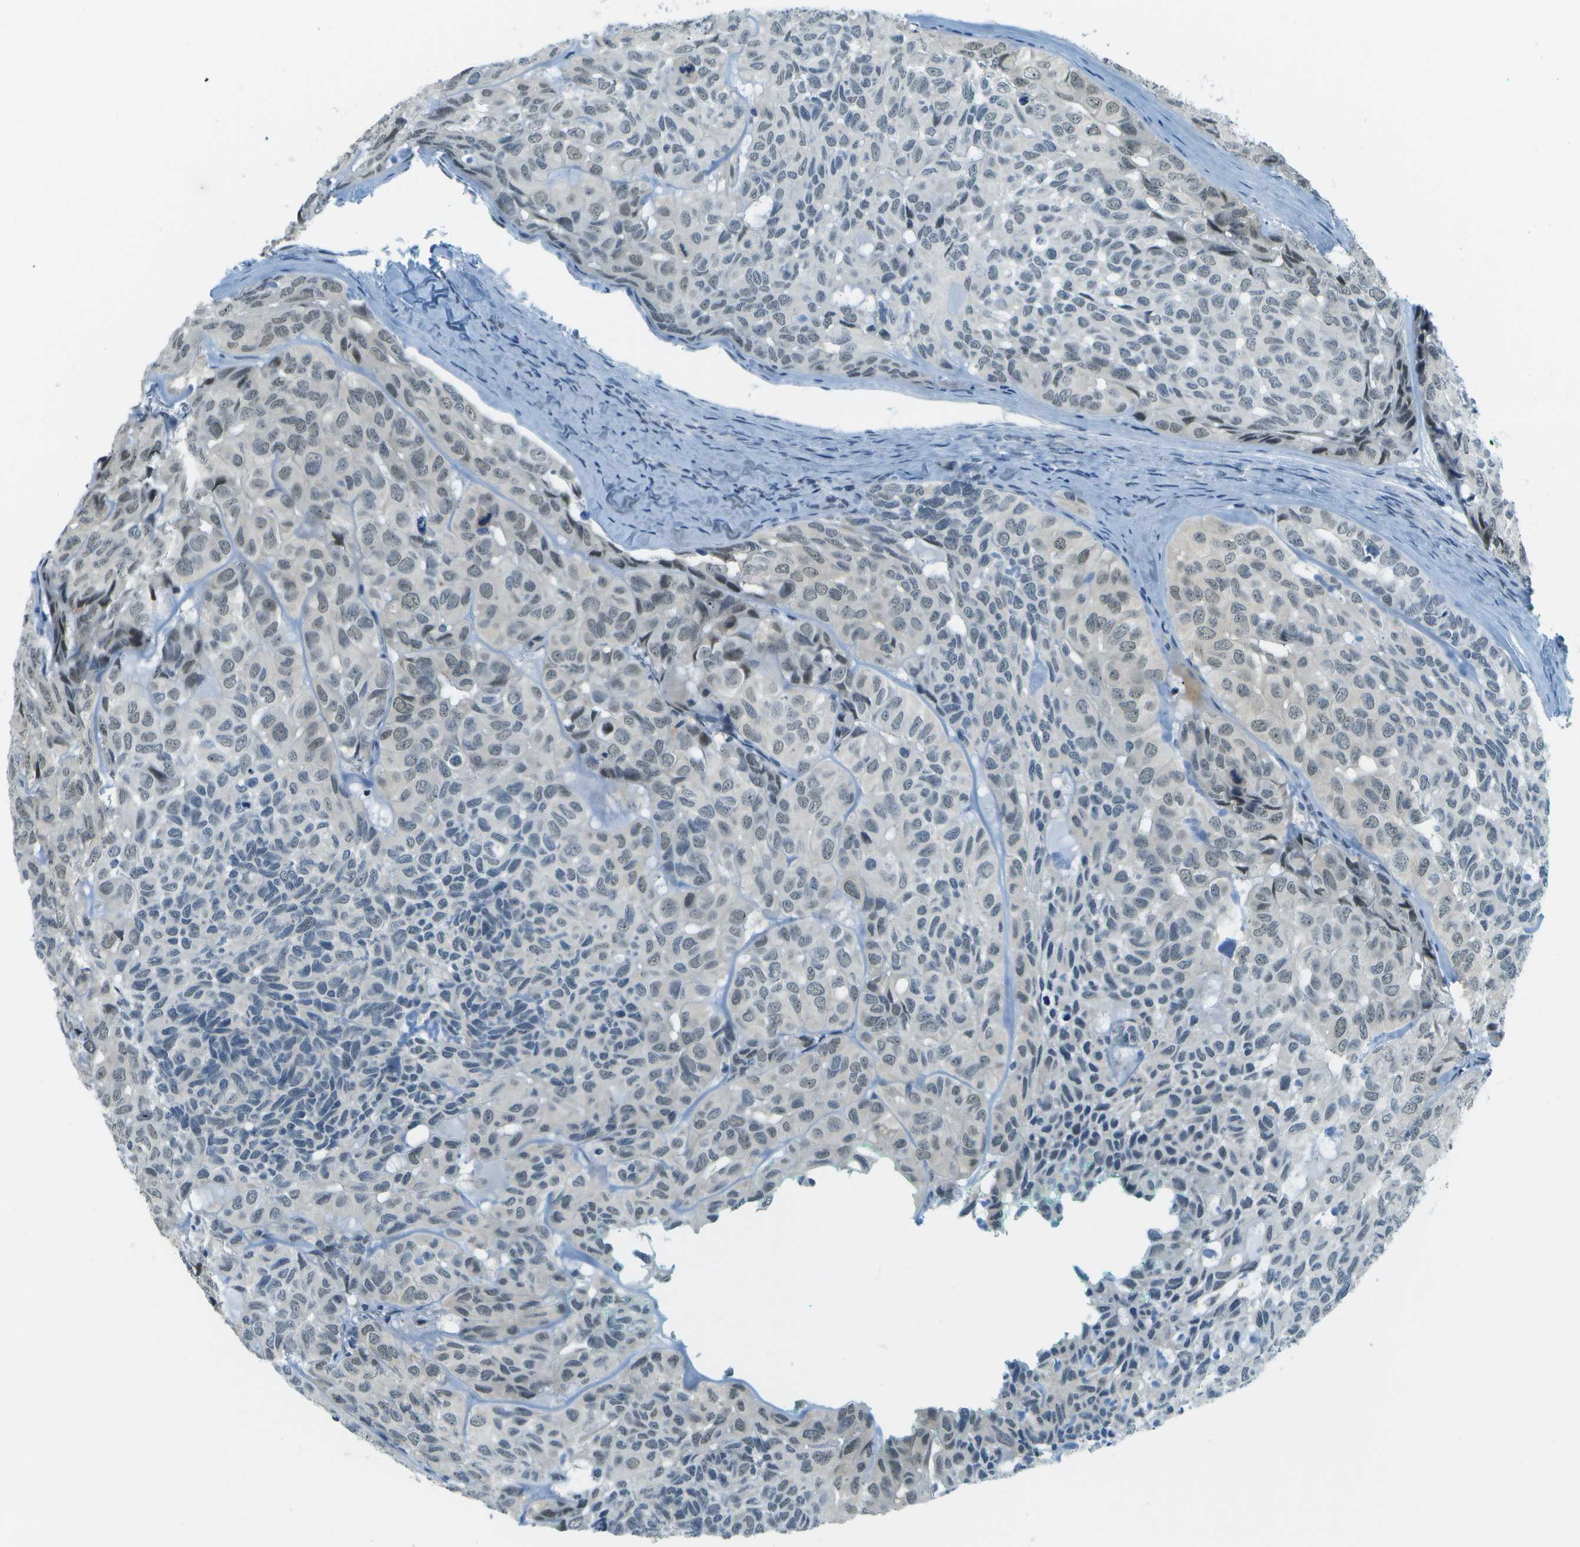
{"staining": {"intensity": "negative", "quantity": "none", "location": "none"}, "tissue": "head and neck cancer", "cell_type": "Tumor cells", "image_type": "cancer", "snomed": [{"axis": "morphology", "description": "Adenocarcinoma, NOS"}, {"axis": "topography", "description": "Salivary gland, NOS"}, {"axis": "topography", "description": "Head-Neck"}], "caption": "Tumor cells show no significant staining in head and neck cancer (adenocarcinoma). (DAB (3,3'-diaminobenzidine) IHC with hematoxylin counter stain).", "gene": "NEK11", "patient": {"sex": "female", "age": 76}}